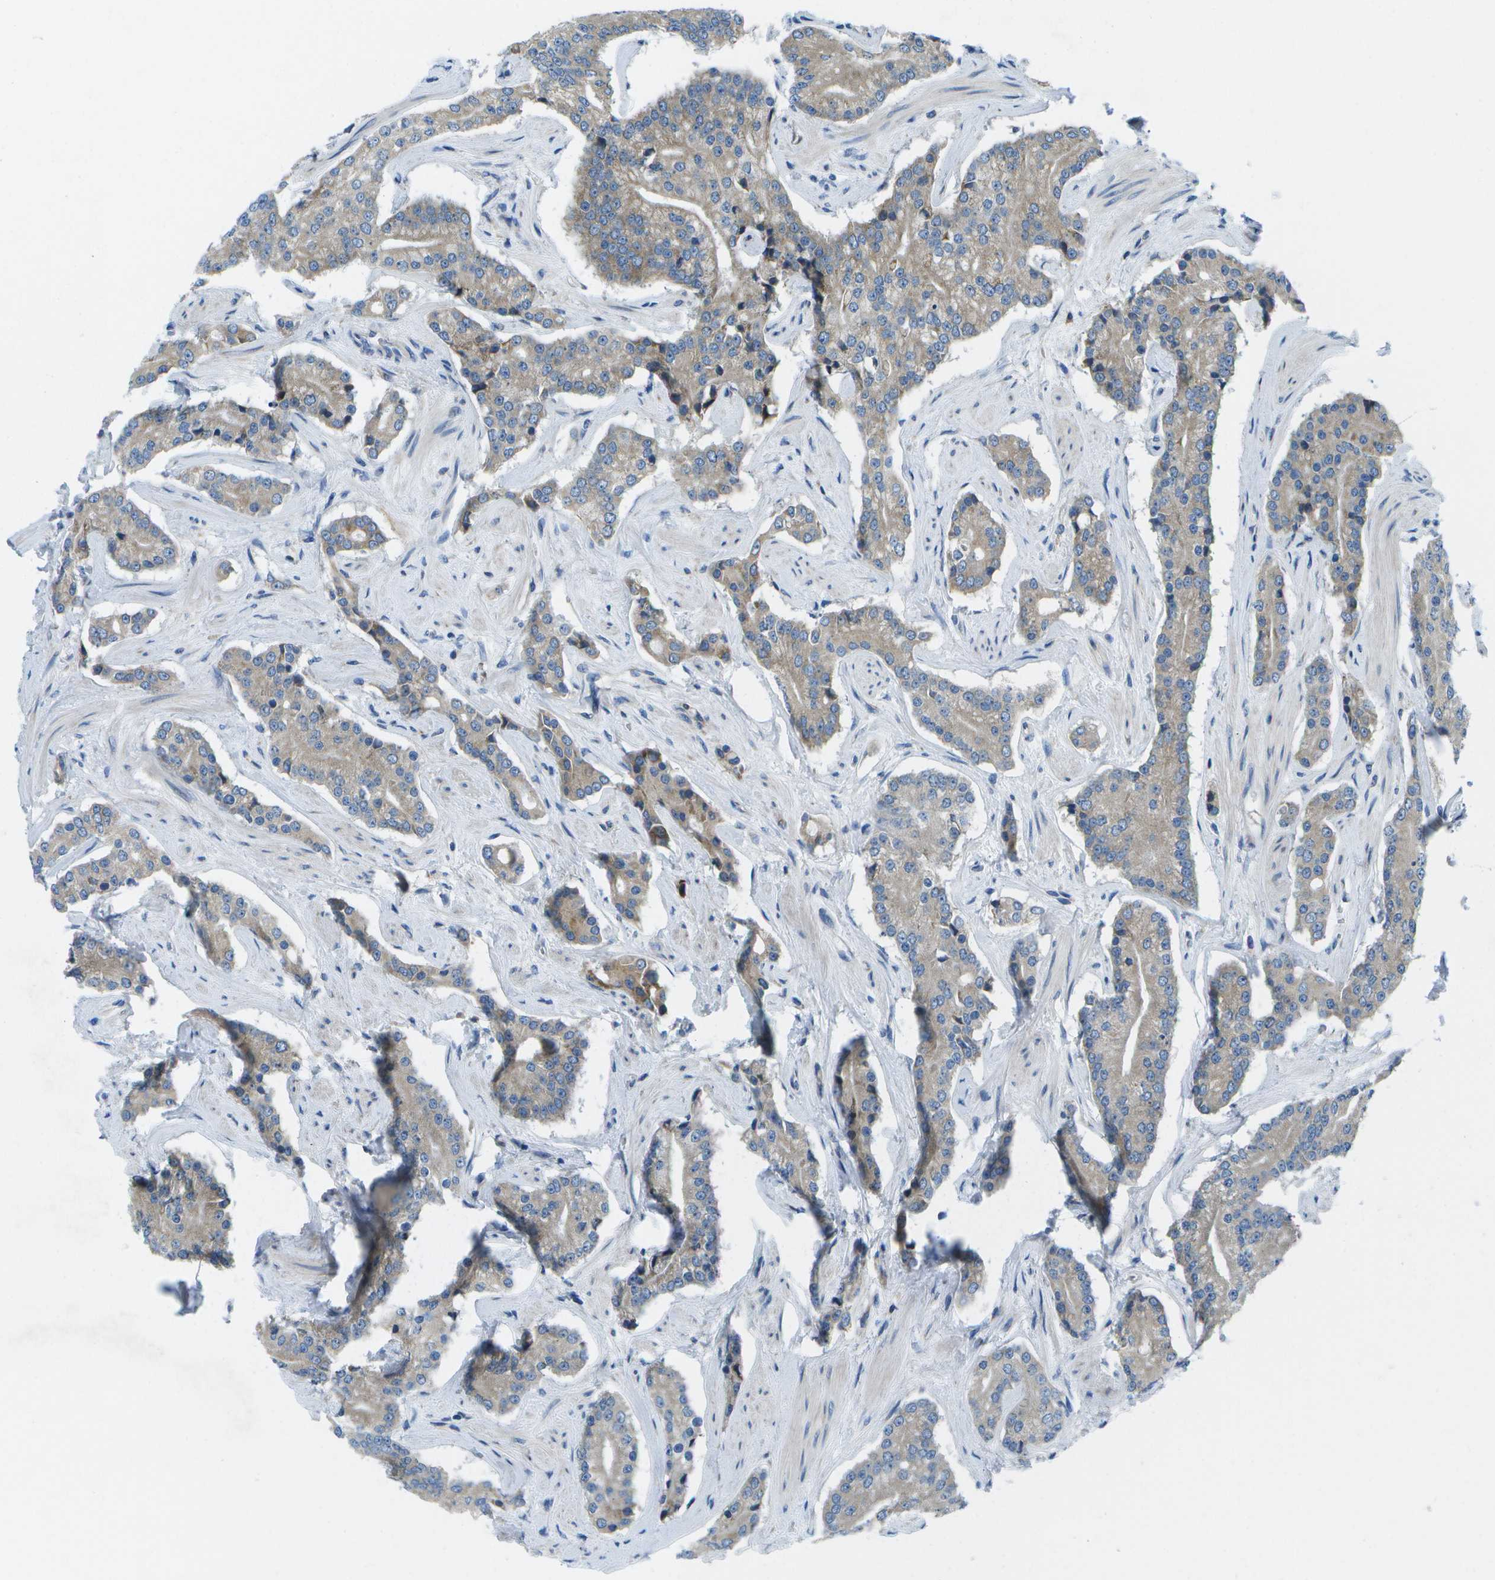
{"staining": {"intensity": "weak", "quantity": "25%-75%", "location": "cytoplasmic/membranous"}, "tissue": "prostate cancer", "cell_type": "Tumor cells", "image_type": "cancer", "snomed": [{"axis": "morphology", "description": "Normal tissue, NOS"}, {"axis": "morphology", "description": "Adenocarcinoma, High grade"}, {"axis": "topography", "description": "Prostate"}, {"axis": "topography", "description": "Seminal veicle"}], "caption": "This is a photomicrograph of IHC staining of prostate cancer (high-grade adenocarcinoma), which shows weak staining in the cytoplasmic/membranous of tumor cells.", "gene": "GDF5", "patient": {"sex": "male", "age": 55}}